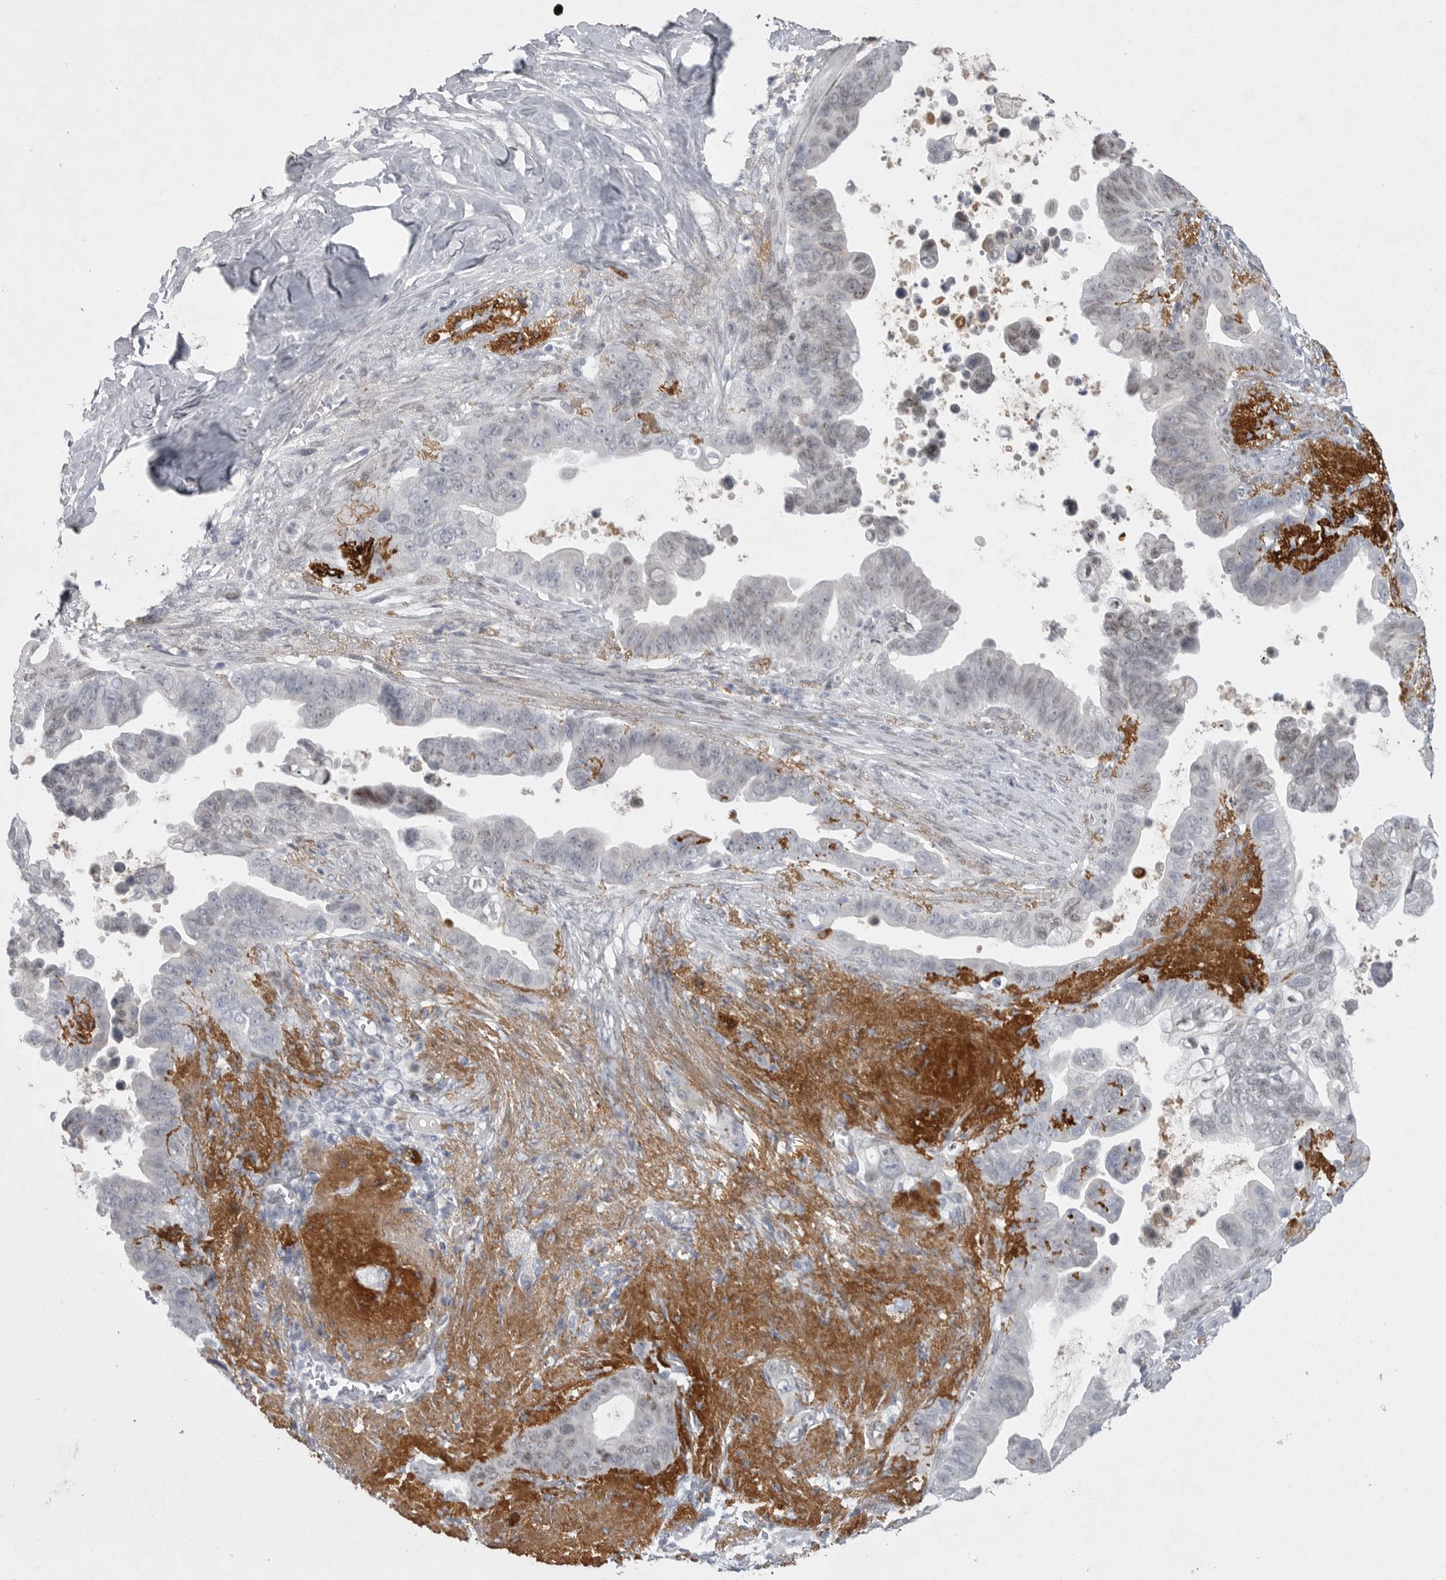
{"staining": {"intensity": "weak", "quantity": "<25%", "location": "nuclear"}, "tissue": "pancreatic cancer", "cell_type": "Tumor cells", "image_type": "cancer", "snomed": [{"axis": "morphology", "description": "Adenocarcinoma, NOS"}, {"axis": "topography", "description": "Pancreas"}], "caption": "Human pancreatic cancer (adenocarcinoma) stained for a protein using immunohistochemistry (IHC) exhibits no expression in tumor cells.", "gene": "CRP", "patient": {"sex": "female", "age": 72}}